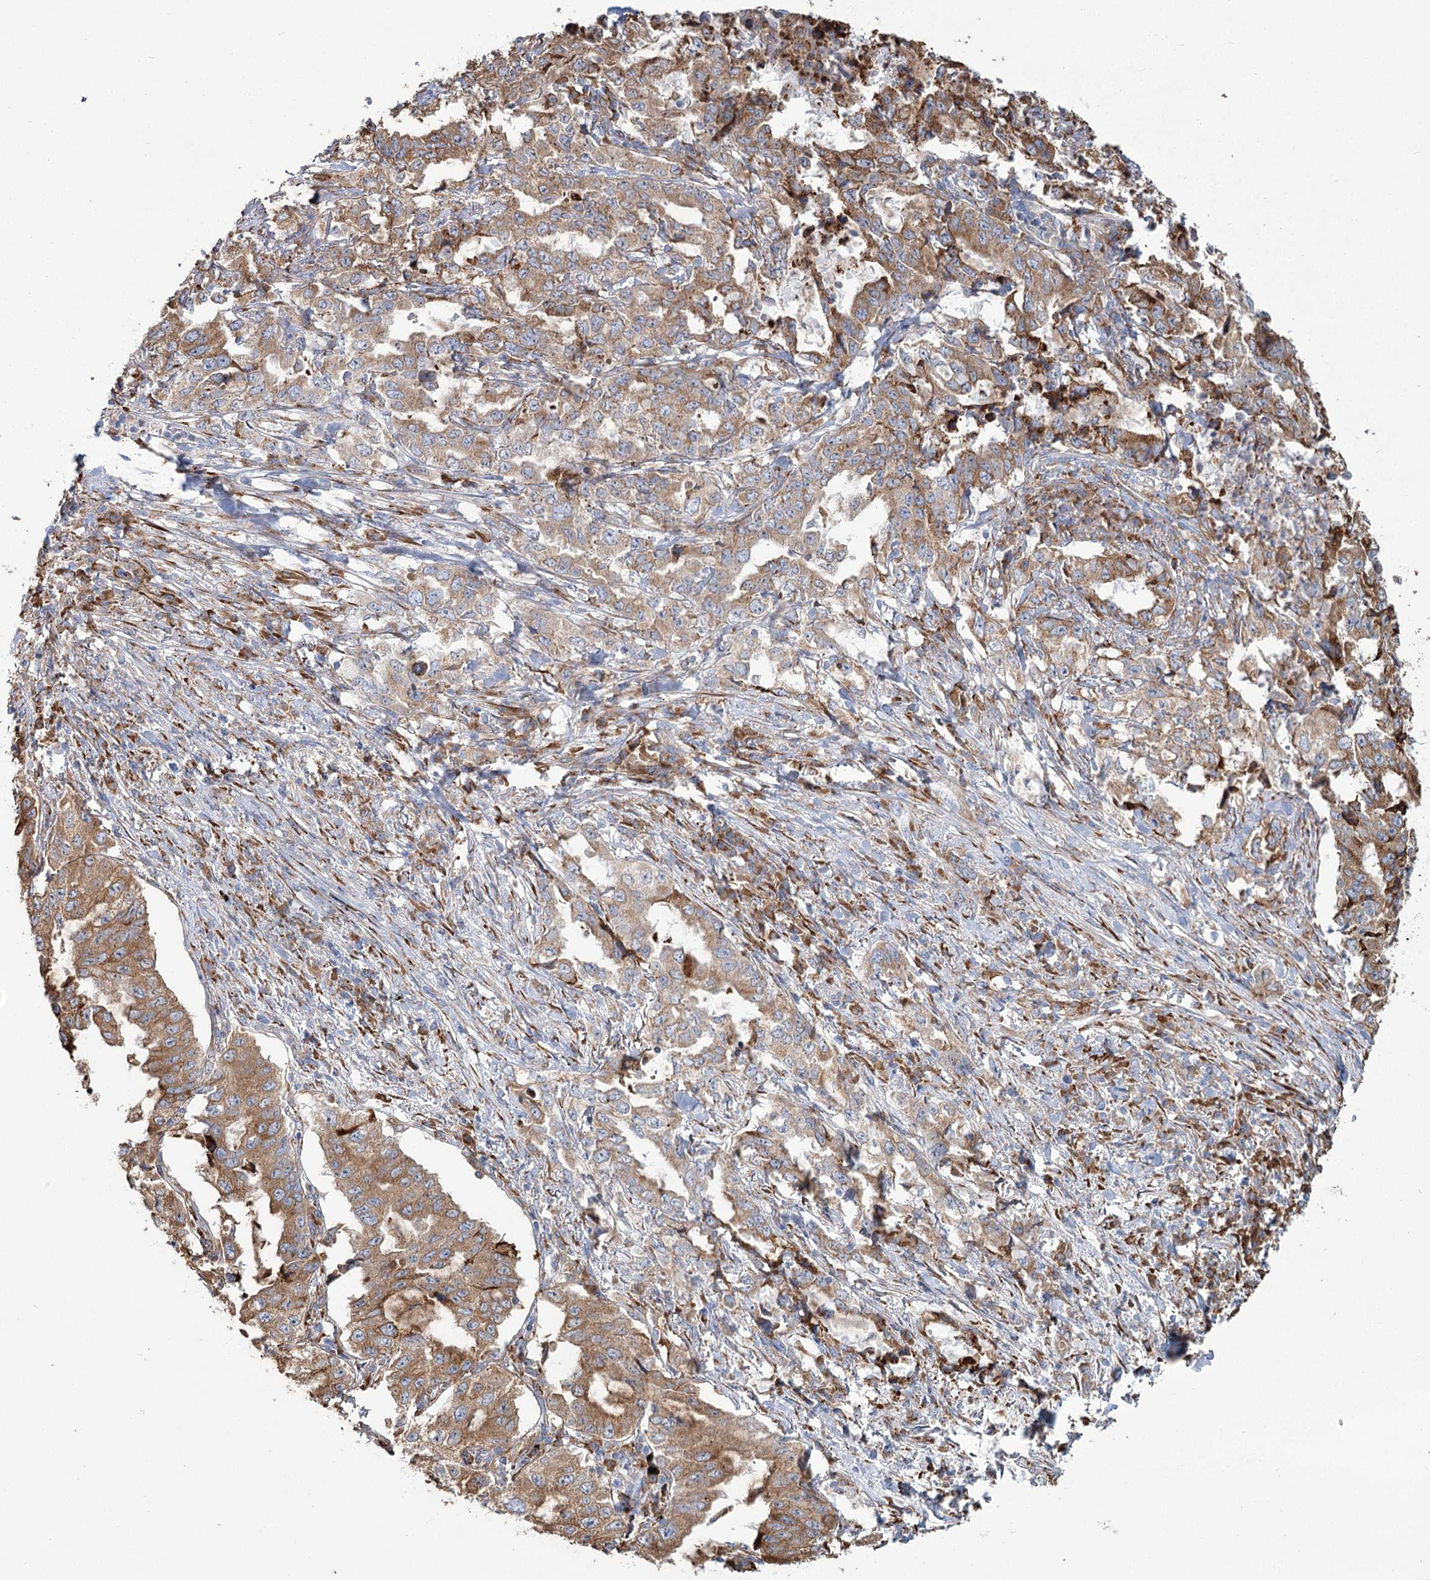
{"staining": {"intensity": "moderate", "quantity": ">75%", "location": "cytoplasmic/membranous"}, "tissue": "lung cancer", "cell_type": "Tumor cells", "image_type": "cancer", "snomed": [{"axis": "morphology", "description": "Adenocarcinoma, NOS"}, {"axis": "topography", "description": "Lung"}], "caption": "Human lung adenocarcinoma stained with a protein marker shows moderate staining in tumor cells.", "gene": "ZCCHC9", "patient": {"sex": "female", "age": 51}}